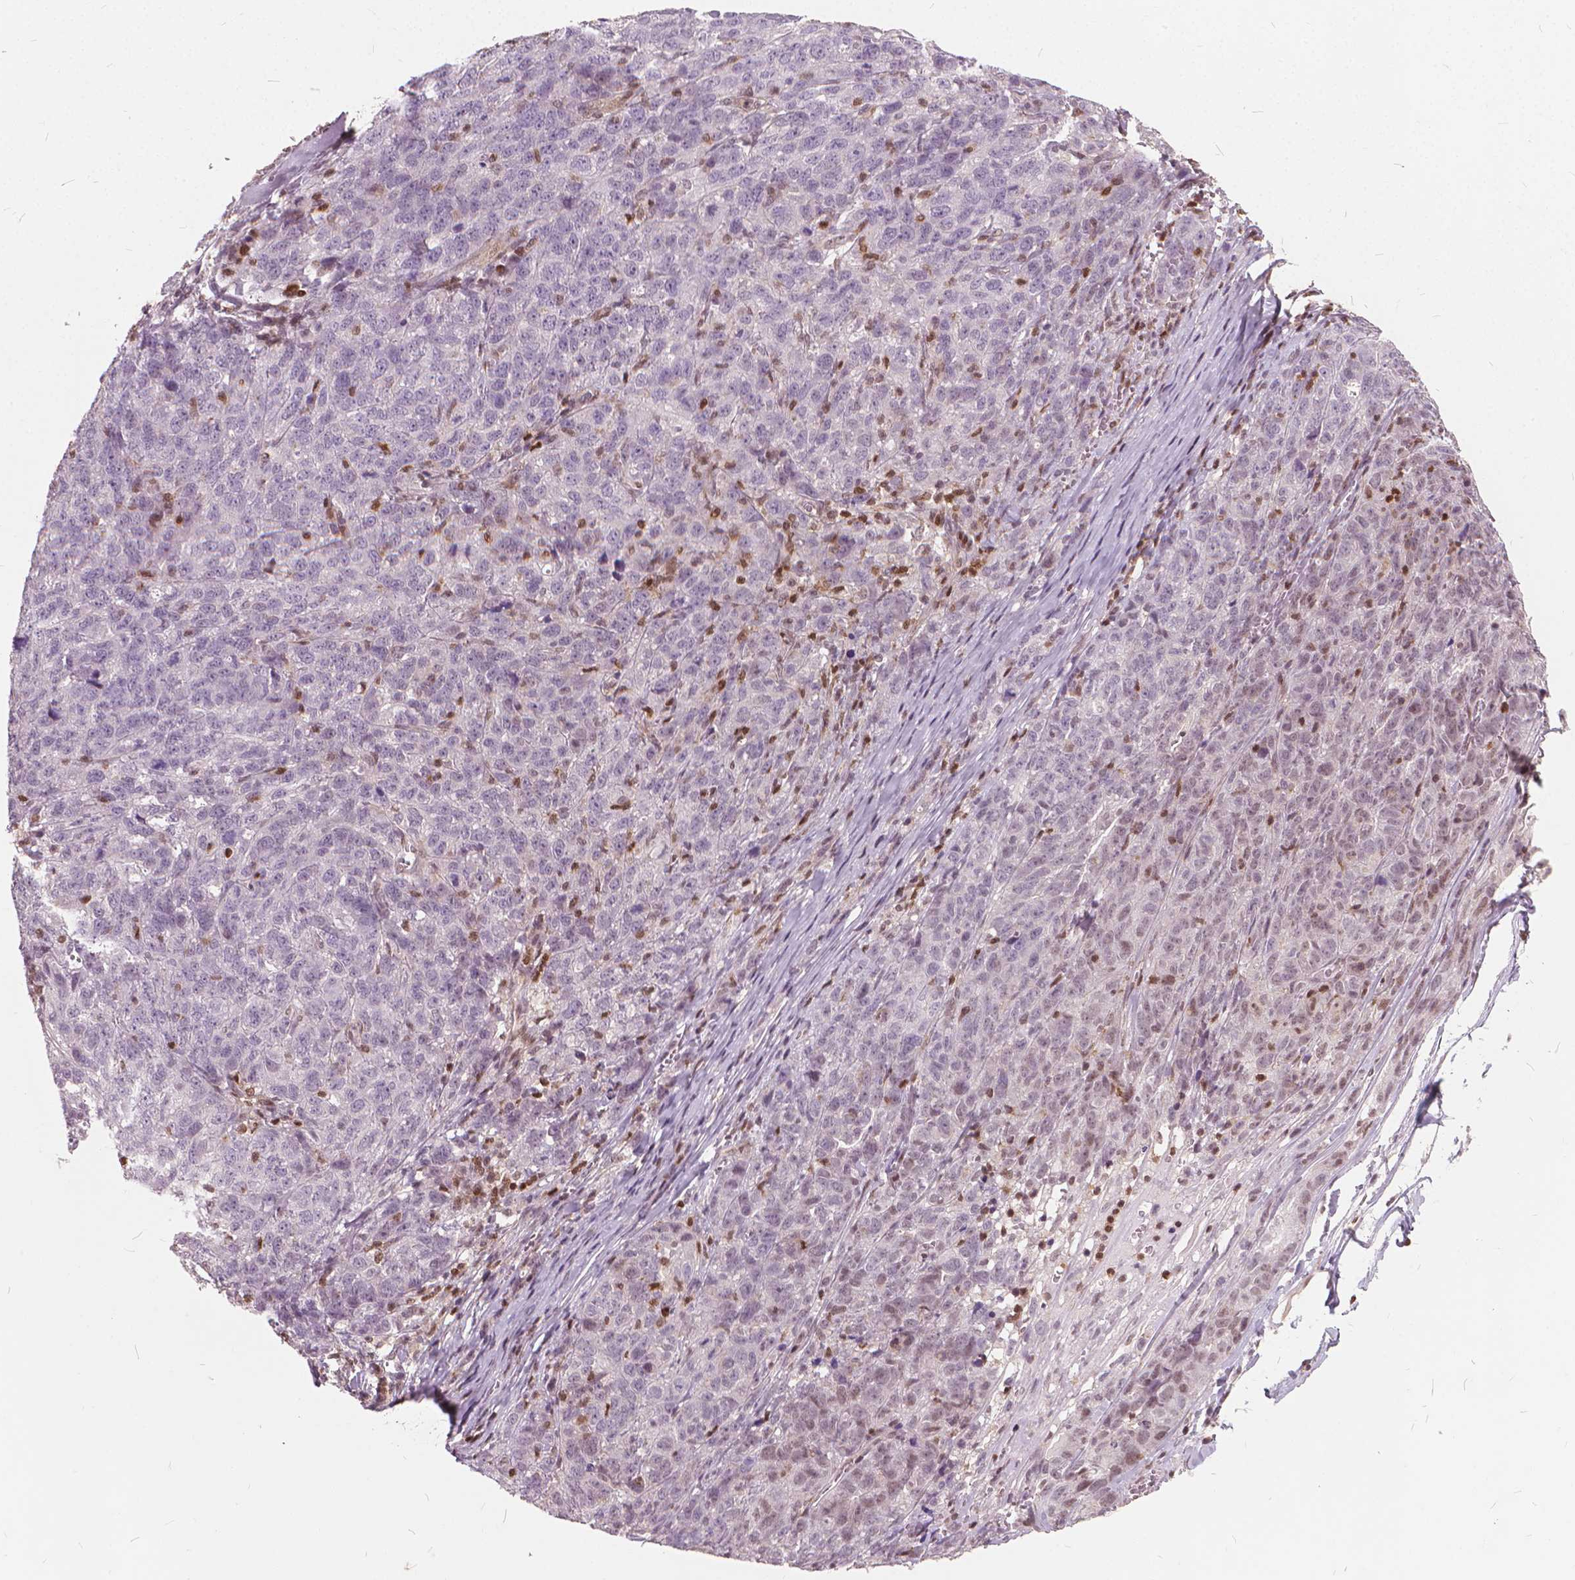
{"staining": {"intensity": "negative", "quantity": "none", "location": "none"}, "tissue": "ovarian cancer", "cell_type": "Tumor cells", "image_type": "cancer", "snomed": [{"axis": "morphology", "description": "Cystadenocarcinoma, serous, NOS"}, {"axis": "topography", "description": "Ovary"}], "caption": "Immunohistochemistry of serous cystadenocarcinoma (ovarian) reveals no positivity in tumor cells.", "gene": "STAT5B", "patient": {"sex": "female", "age": 71}}